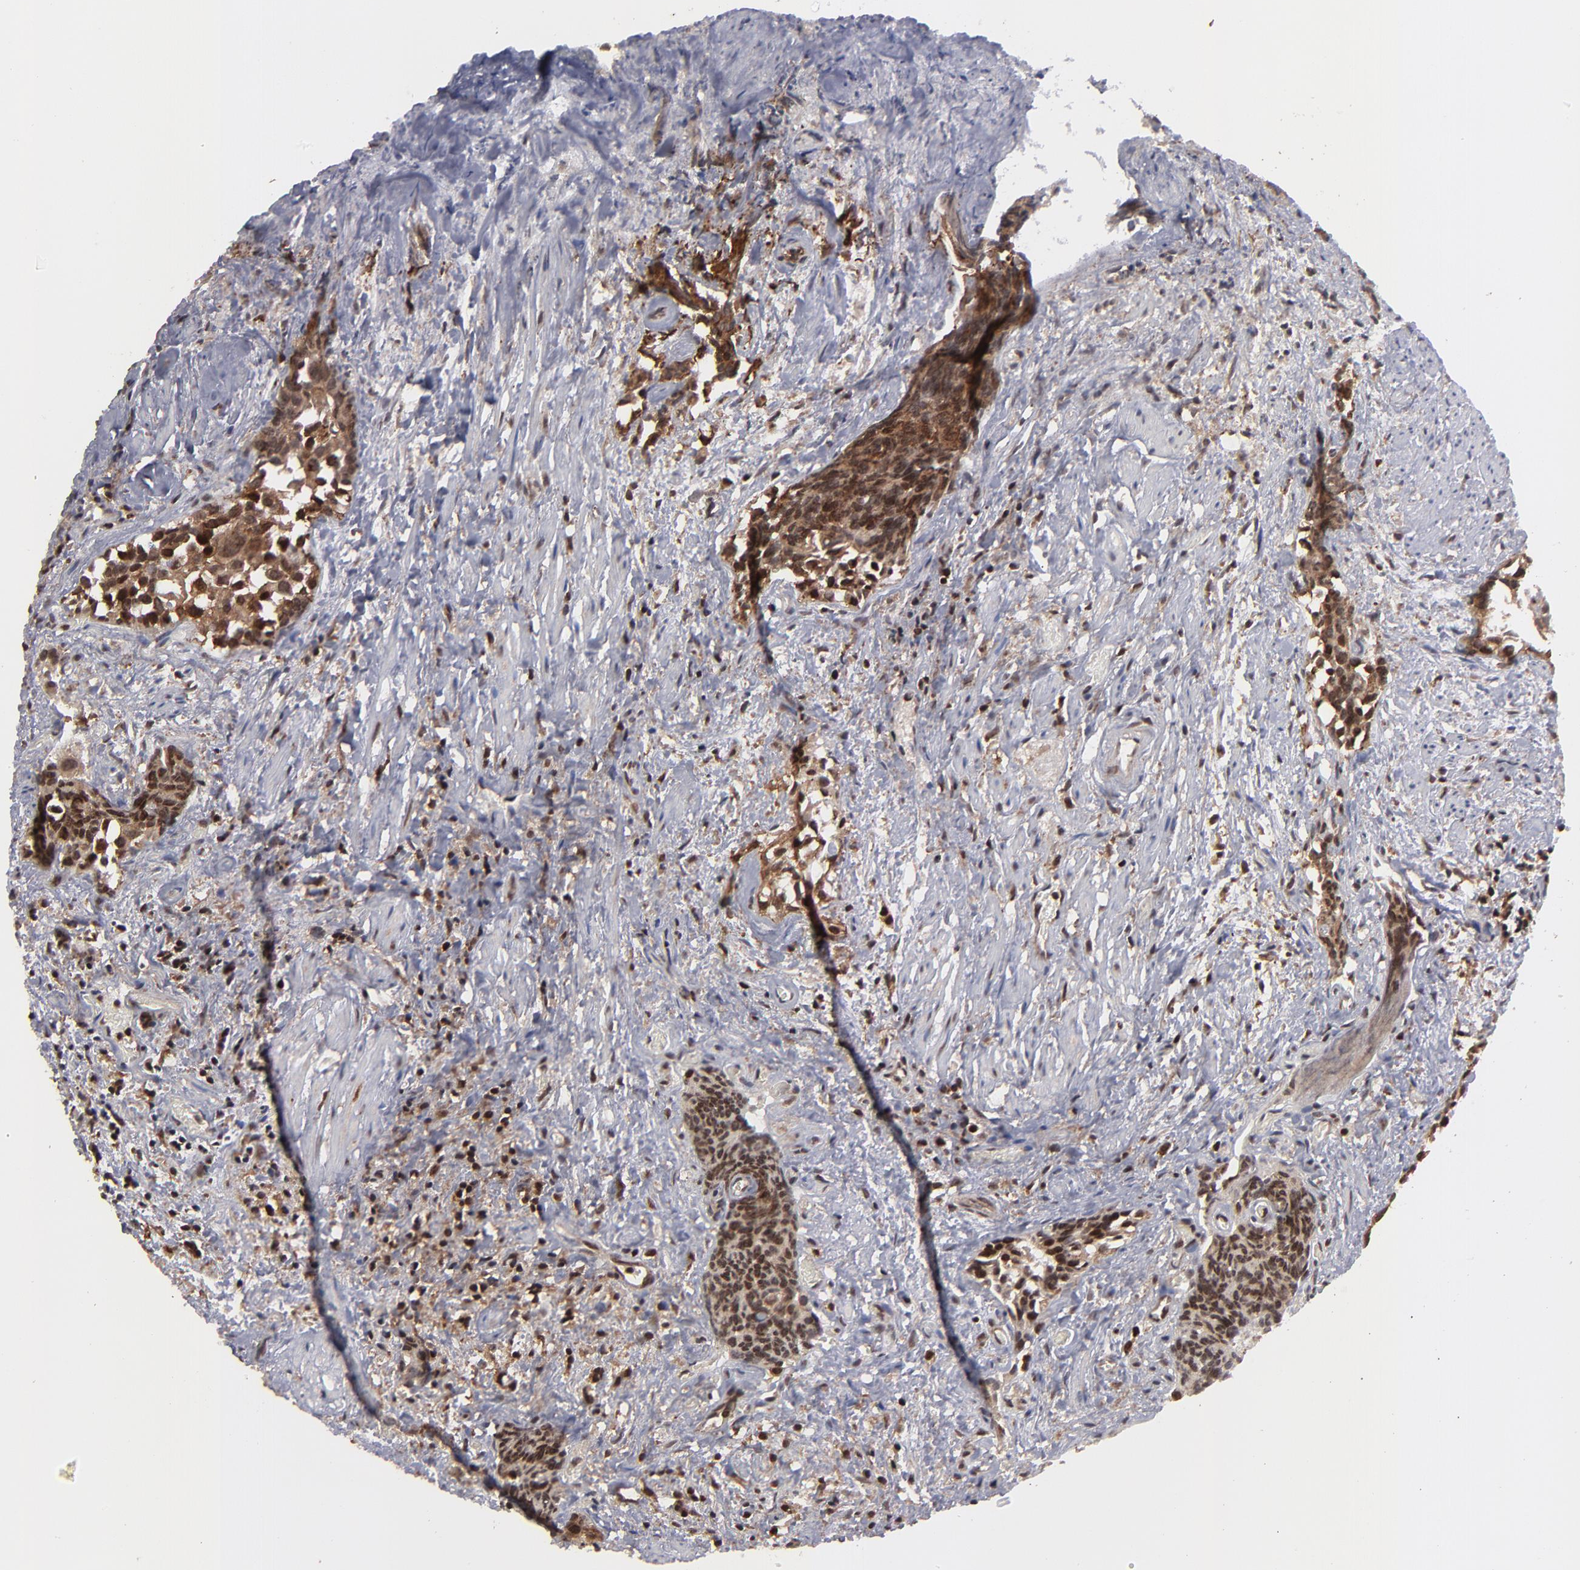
{"staining": {"intensity": "strong", "quantity": ">75%", "location": "cytoplasmic/membranous,nuclear"}, "tissue": "urothelial cancer", "cell_type": "Tumor cells", "image_type": "cancer", "snomed": [{"axis": "morphology", "description": "Urothelial carcinoma, High grade"}, {"axis": "topography", "description": "Urinary bladder"}], "caption": "Urothelial cancer tissue exhibits strong cytoplasmic/membranous and nuclear staining in approximately >75% of tumor cells", "gene": "RGS6", "patient": {"sex": "female", "age": 78}}